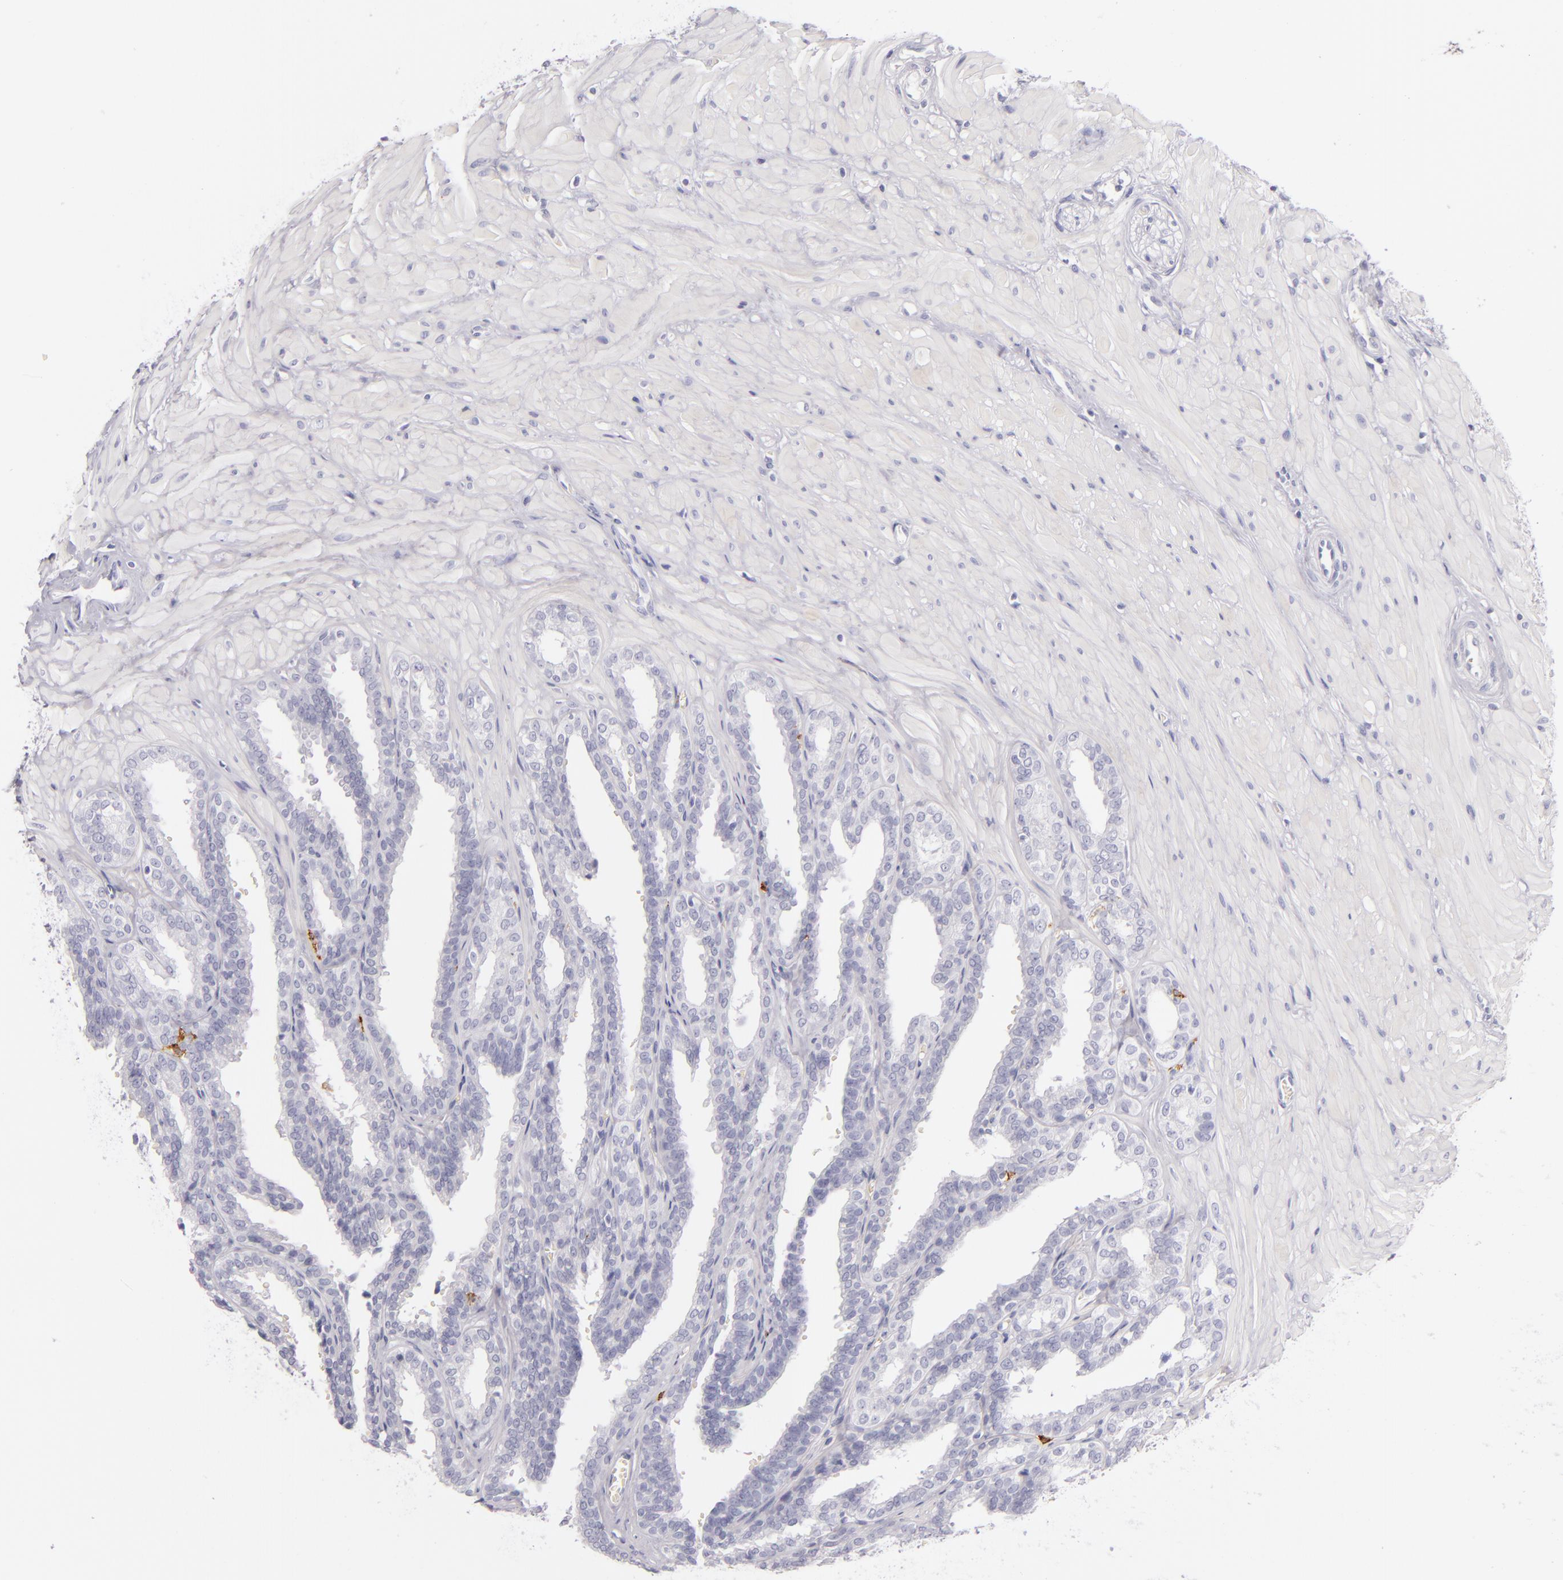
{"staining": {"intensity": "moderate", "quantity": "<25%", "location": "nuclear"}, "tissue": "seminal vesicle", "cell_type": "Glandular cells", "image_type": "normal", "snomed": [{"axis": "morphology", "description": "Normal tissue, NOS"}, {"axis": "topography", "description": "Seminal veicle"}], "caption": "A brown stain labels moderate nuclear positivity of a protein in glandular cells of benign human seminal vesicle. (IHC, brightfield microscopy, high magnification).", "gene": "CD207", "patient": {"sex": "male", "age": 26}}